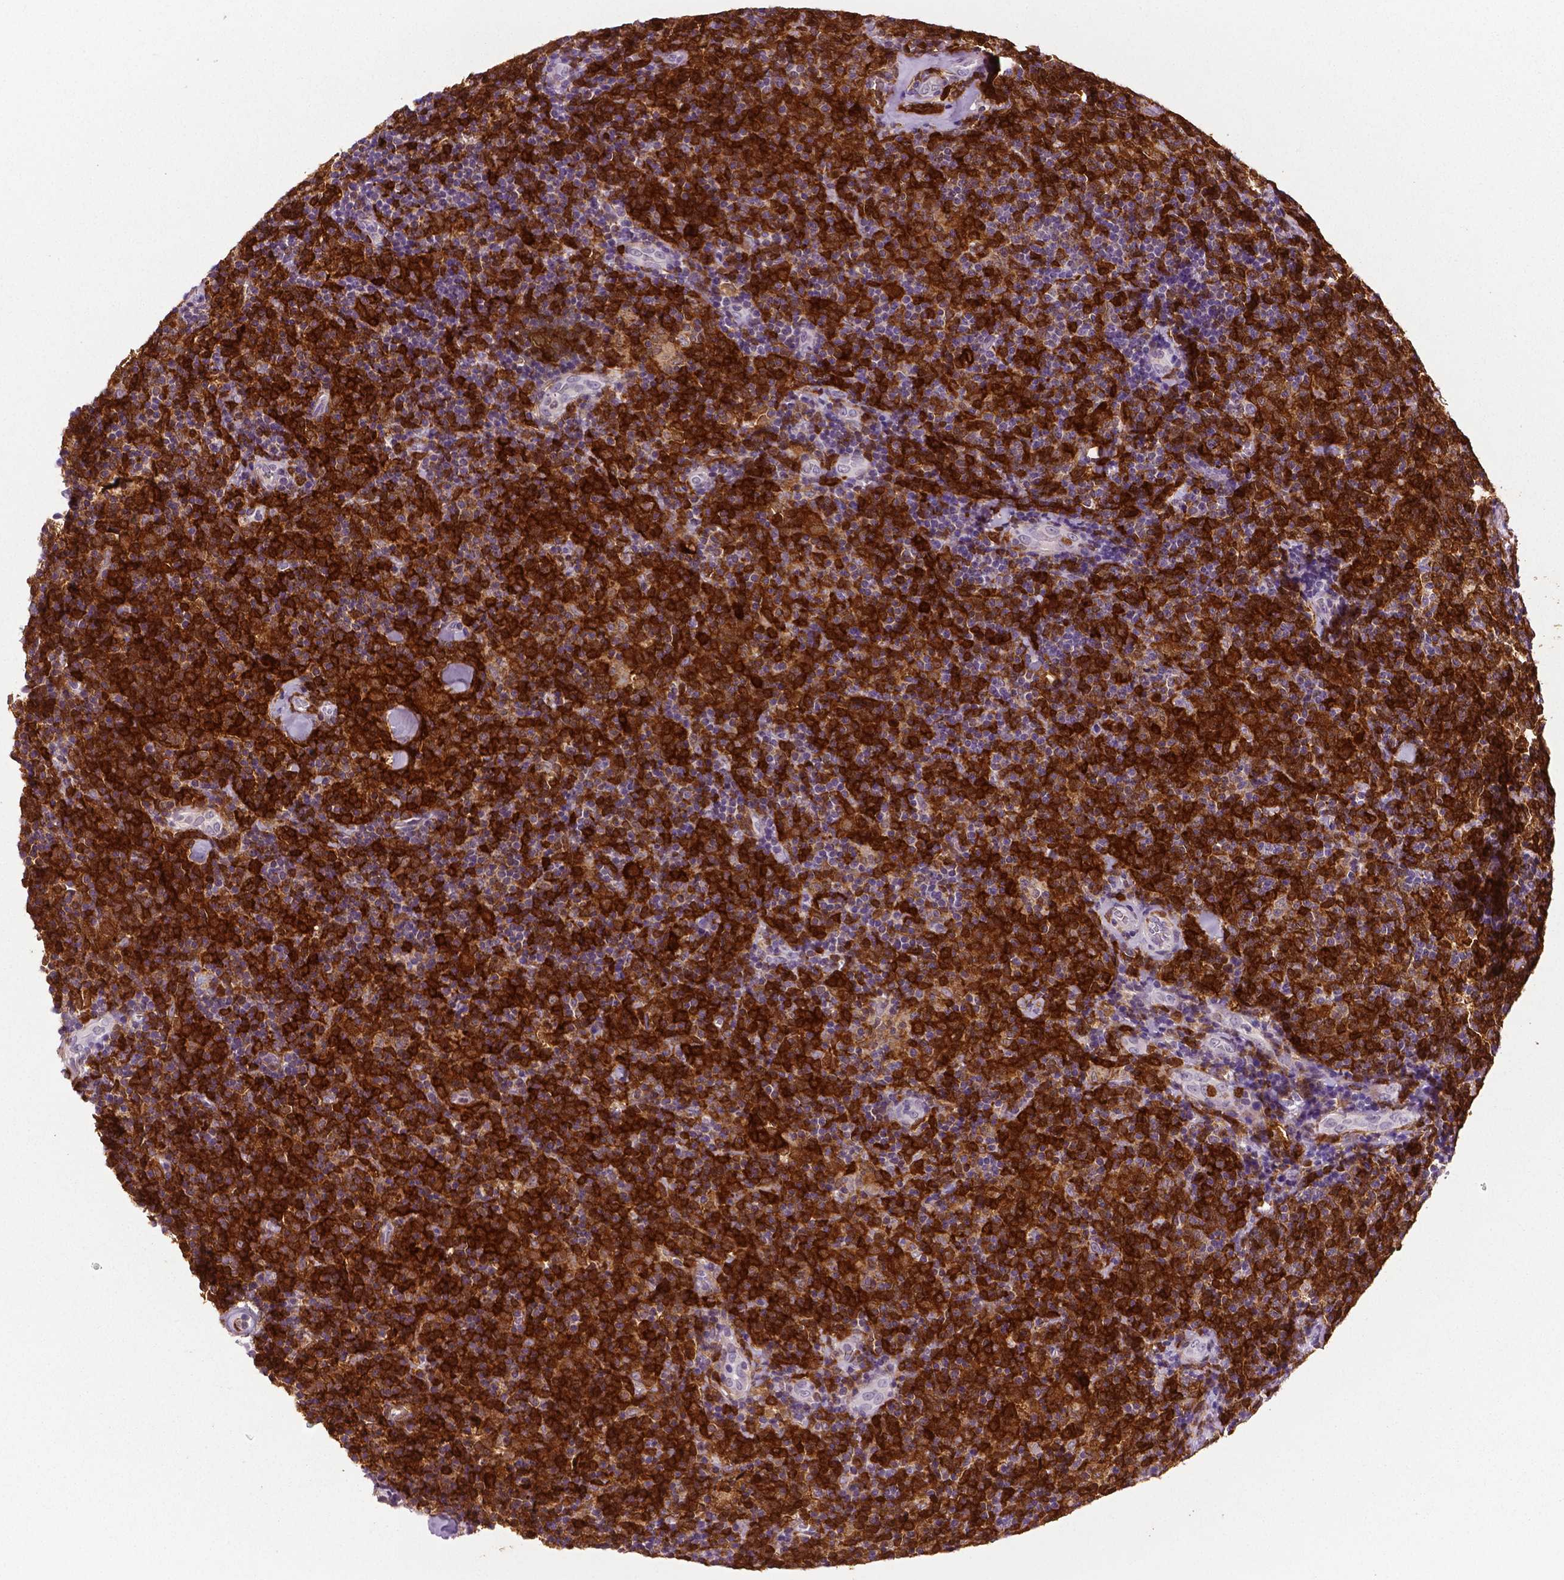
{"staining": {"intensity": "strong", "quantity": ">75%", "location": "cytoplasmic/membranous"}, "tissue": "lymphoma", "cell_type": "Tumor cells", "image_type": "cancer", "snomed": [{"axis": "morphology", "description": "Malignant lymphoma, non-Hodgkin's type, Low grade"}, {"axis": "topography", "description": "Lymph node"}], "caption": "Immunohistochemical staining of human lymphoma shows high levels of strong cytoplasmic/membranous protein expression in about >75% of tumor cells. (DAB = brown stain, brightfield microscopy at high magnification).", "gene": "PHGDH", "patient": {"sex": "female", "age": 56}}